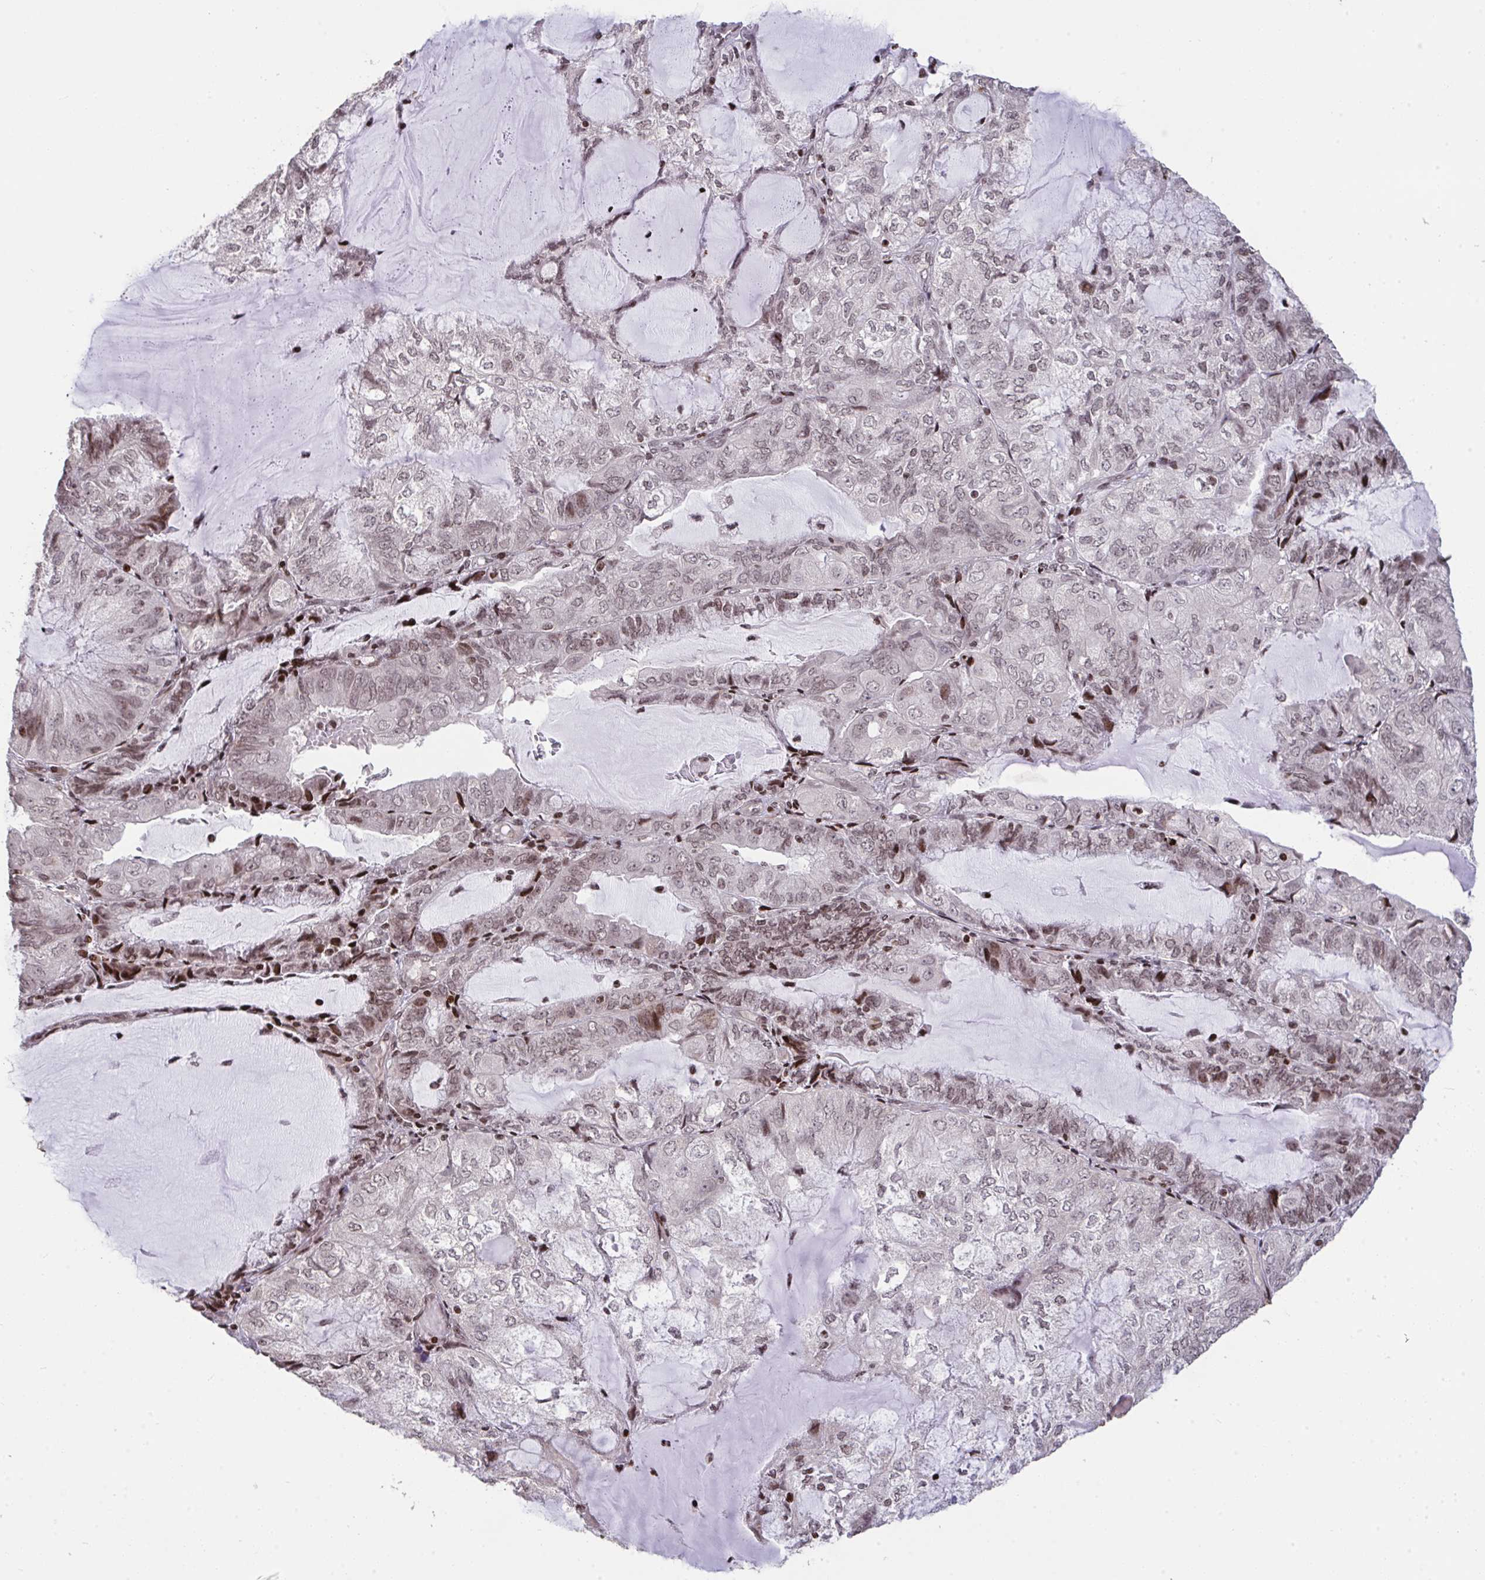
{"staining": {"intensity": "weak", "quantity": "25%-75%", "location": "nuclear"}, "tissue": "endometrial cancer", "cell_type": "Tumor cells", "image_type": "cancer", "snomed": [{"axis": "morphology", "description": "Adenocarcinoma, NOS"}, {"axis": "topography", "description": "Endometrium"}], "caption": "There is low levels of weak nuclear expression in tumor cells of endometrial adenocarcinoma, as demonstrated by immunohistochemical staining (brown color).", "gene": "NIP7", "patient": {"sex": "female", "age": 81}}